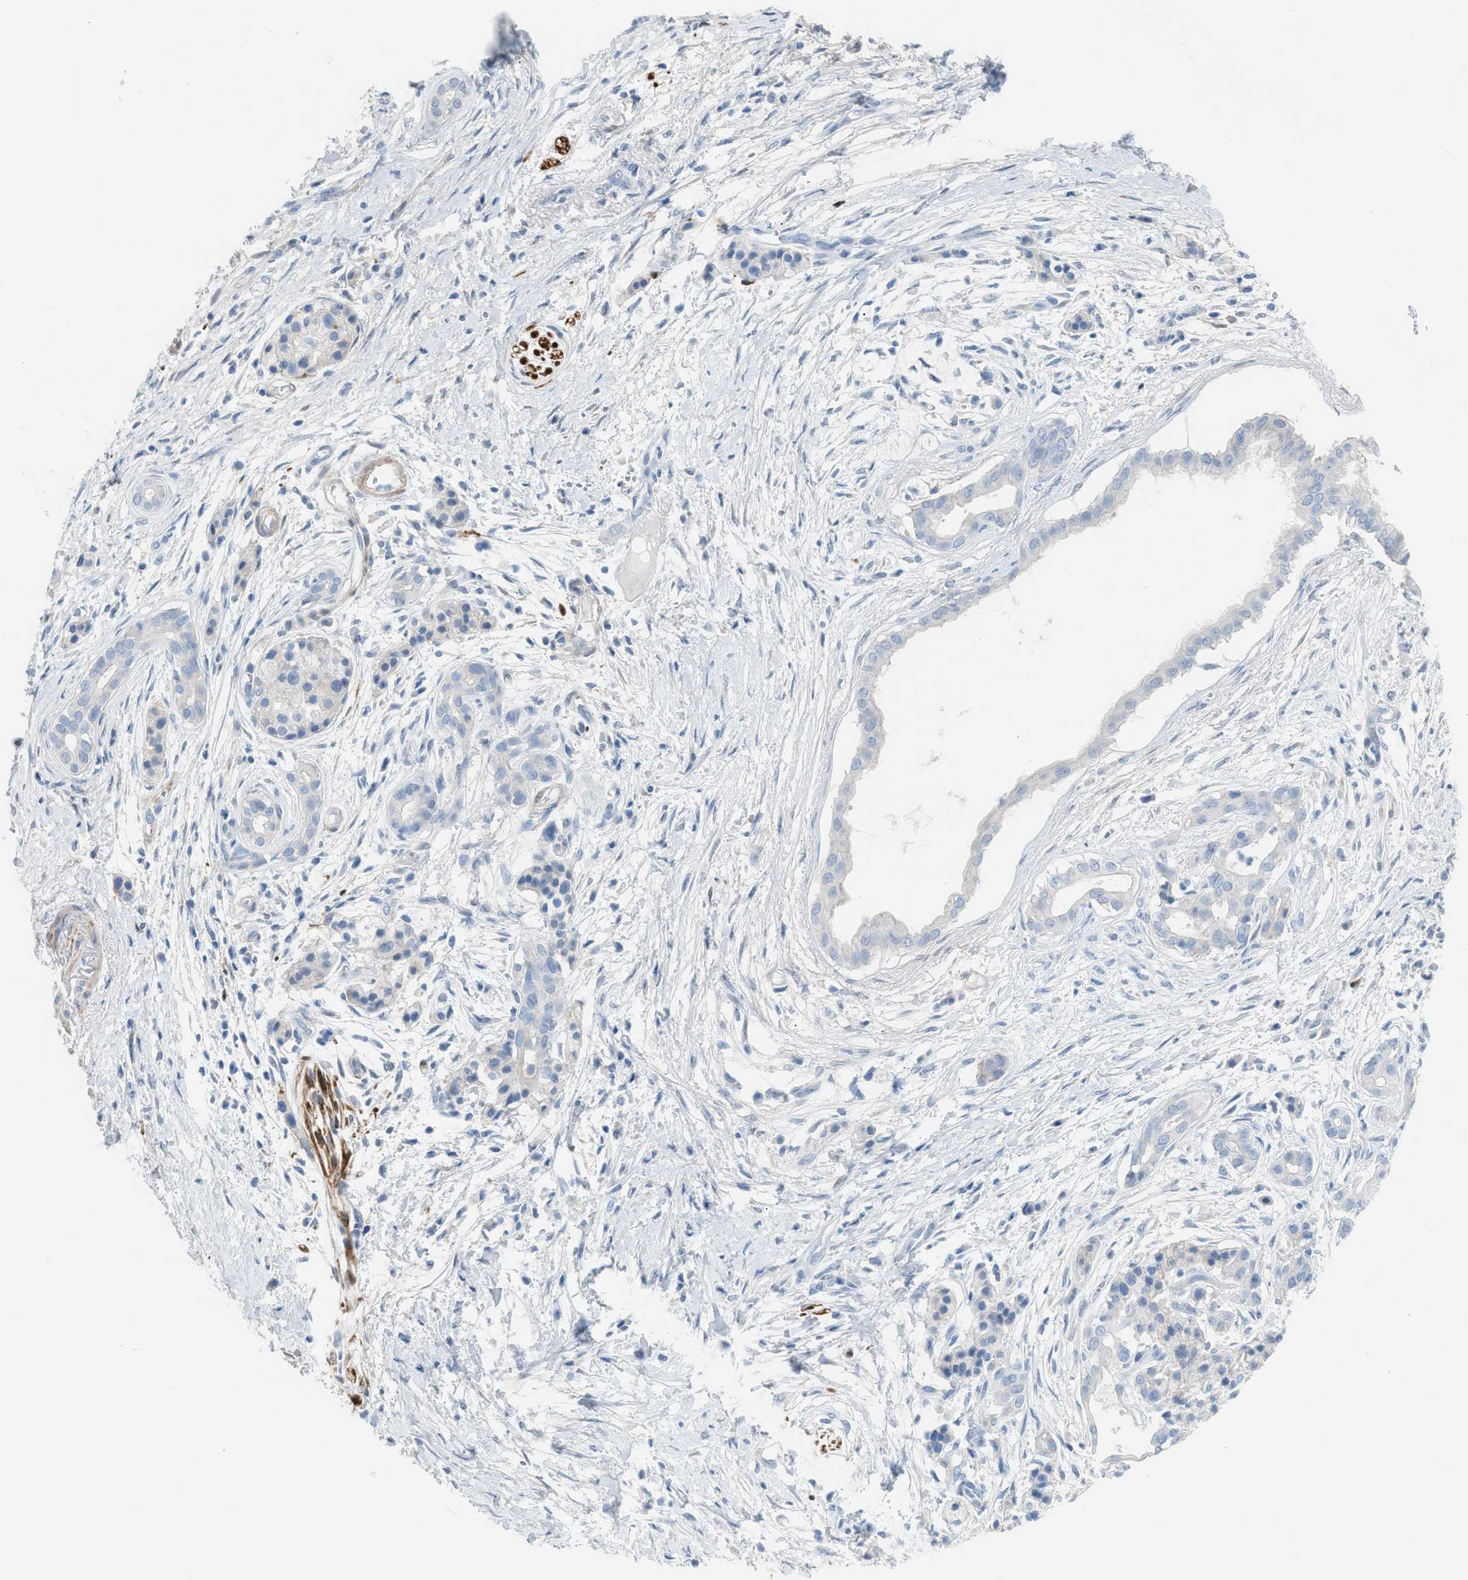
{"staining": {"intensity": "negative", "quantity": "none", "location": "none"}, "tissue": "pancreatic cancer", "cell_type": "Tumor cells", "image_type": "cancer", "snomed": [{"axis": "morphology", "description": "Adenocarcinoma, NOS"}, {"axis": "topography", "description": "Pancreas"}], "caption": "Tumor cells are negative for brown protein staining in adenocarcinoma (pancreatic).", "gene": "ASPA", "patient": {"sex": "male", "age": 59}}